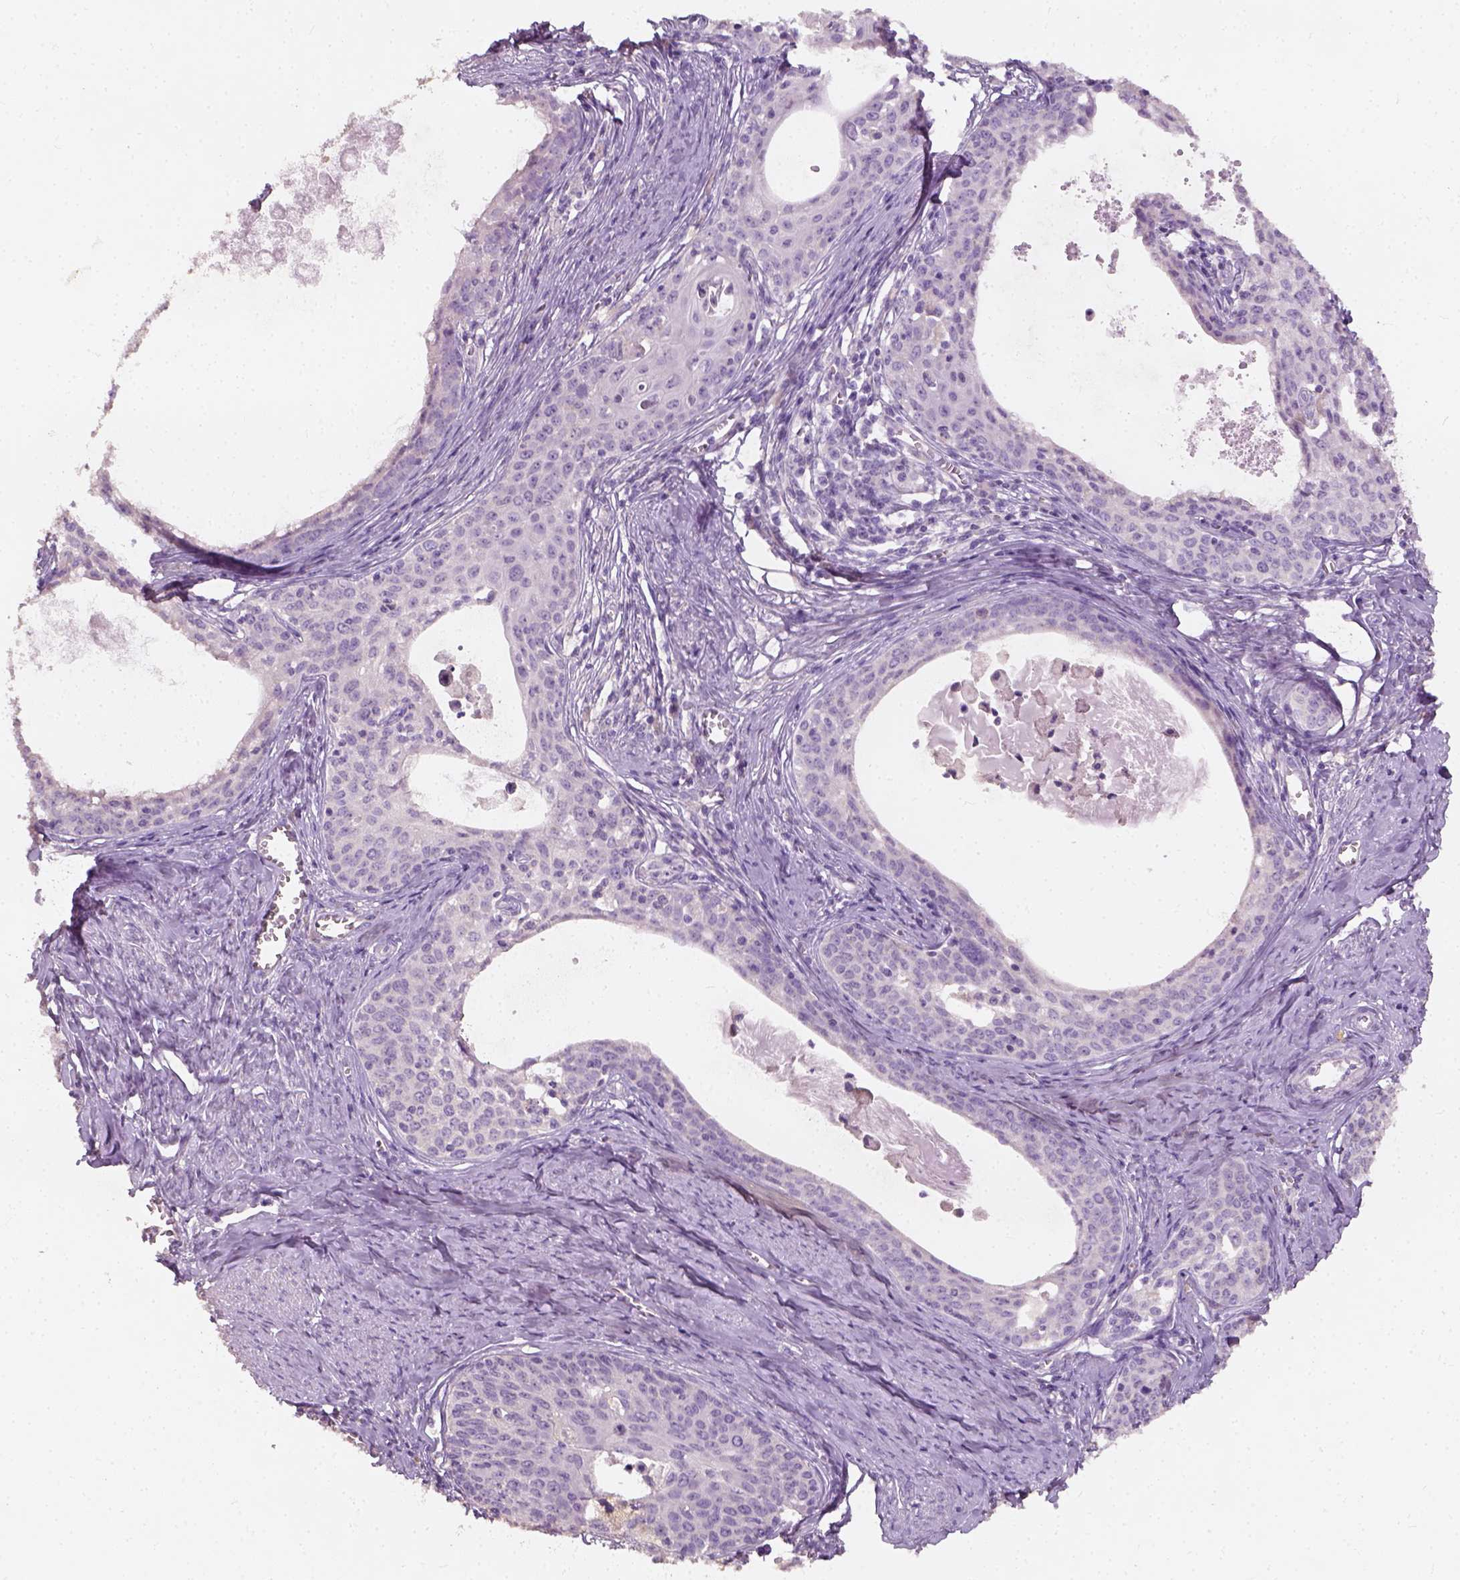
{"staining": {"intensity": "negative", "quantity": "none", "location": "none"}, "tissue": "cervical cancer", "cell_type": "Tumor cells", "image_type": "cancer", "snomed": [{"axis": "morphology", "description": "Squamous cell carcinoma, NOS"}, {"axis": "morphology", "description": "Adenocarcinoma, NOS"}, {"axis": "topography", "description": "Cervix"}], "caption": "Tumor cells are negative for protein expression in human cervical cancer (squamous cell carcinoma). (Immunohistochemistry, brightfield microscopy, high magnification).", "gene": "DHCR24", "patient": {"sex": "female", "age": 52}}